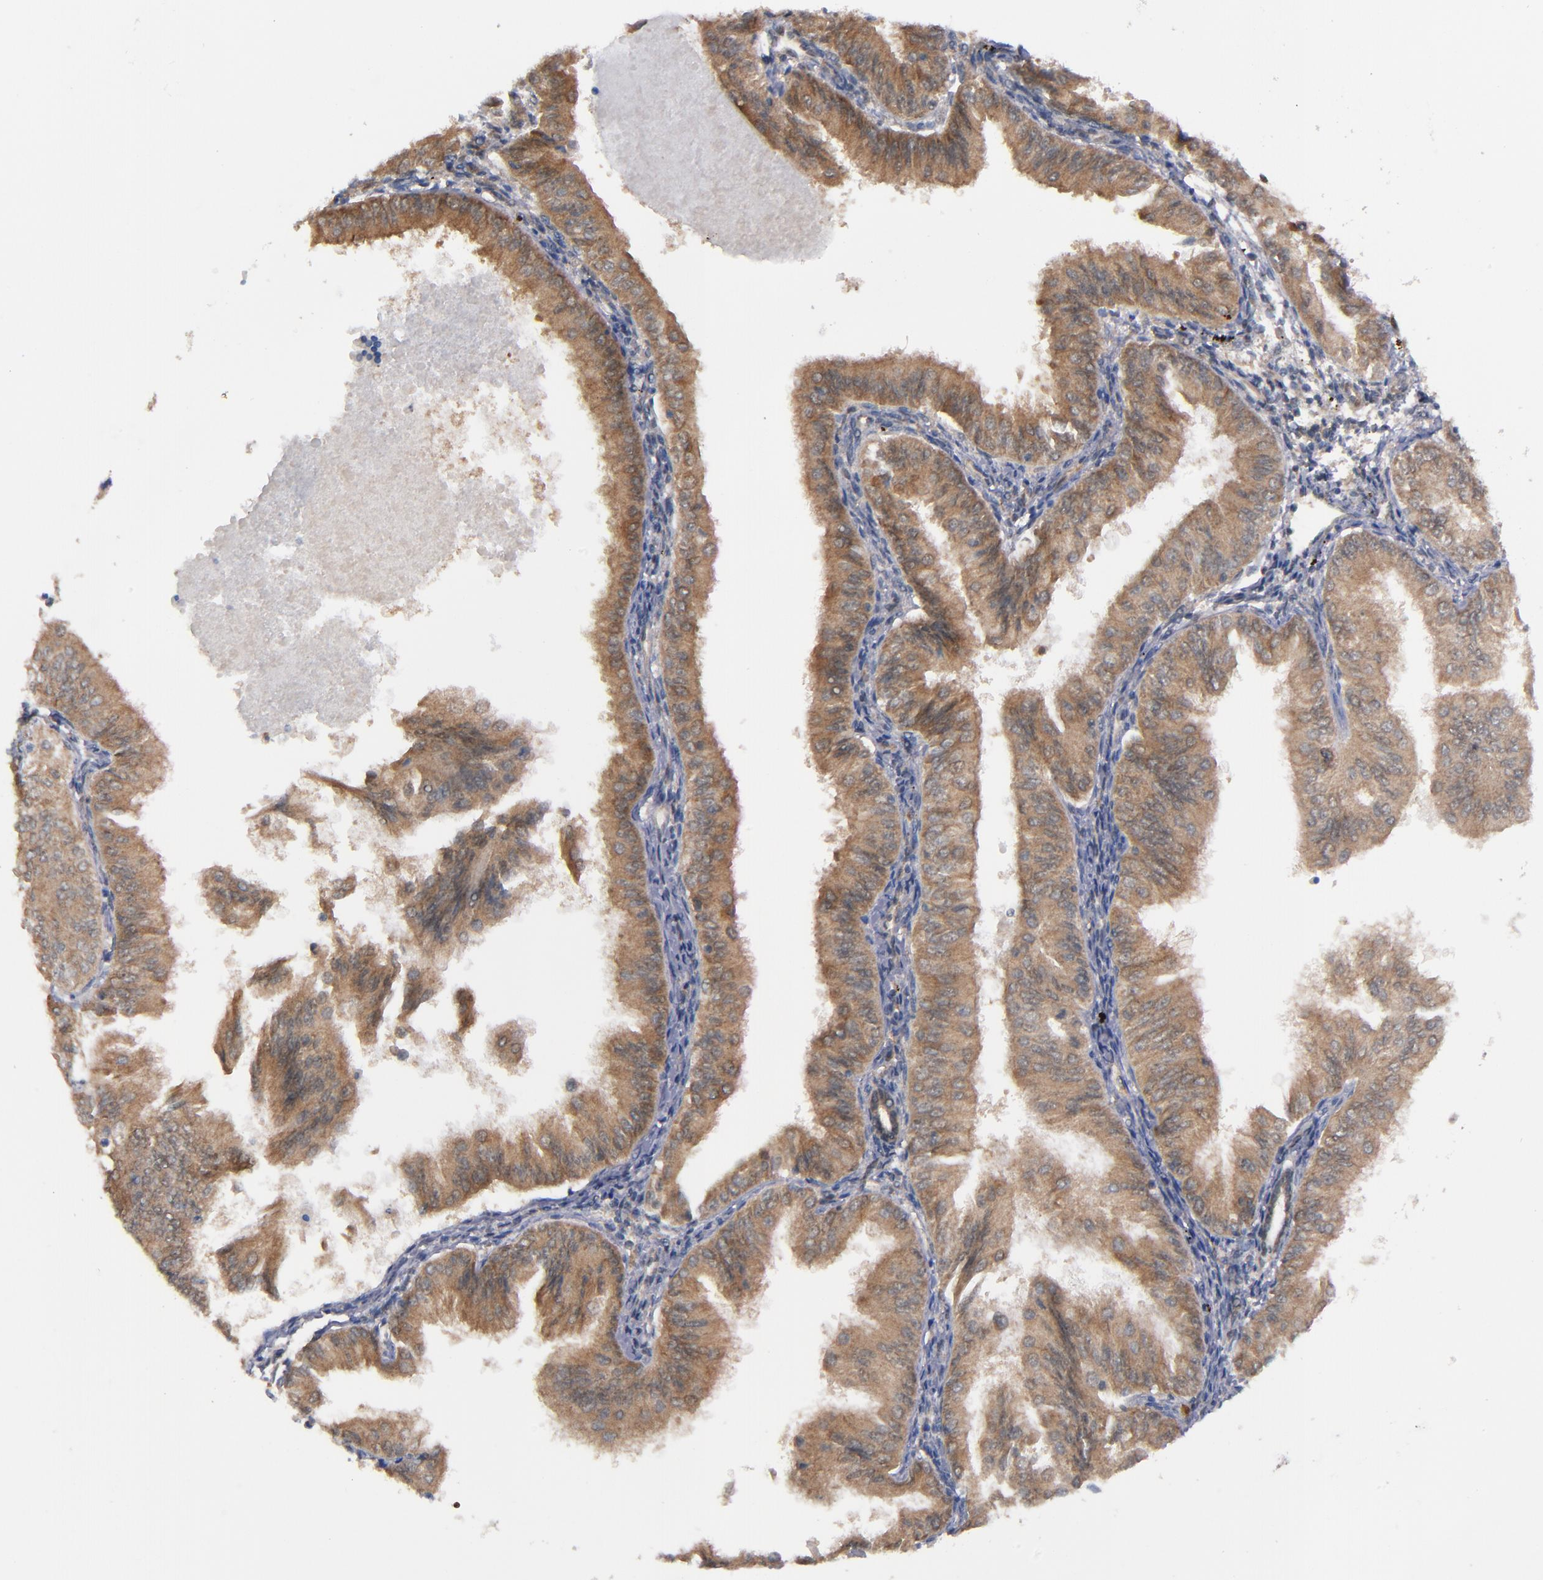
{"staining": {"intensity": "moderate", "quantity": ">75%", "location": "cytoplasmic/membranous"}, "tissue": "endometrial cancer", "cell_type": "Tumor cells", "image_type": "cancer", "snomed": [{"axis": "morphology", "description": "Adenocarcinoma, NOS"}, {"axis": "topography", "description": "Endometrium"}], "caption": "This is an image of IHC staining of endometrial cancer, which shows moderate expression in the cytoplasmic/membranous of tumor cells.", "gene": "ALG13", "patient": {"sex": "female", "age": 53}}